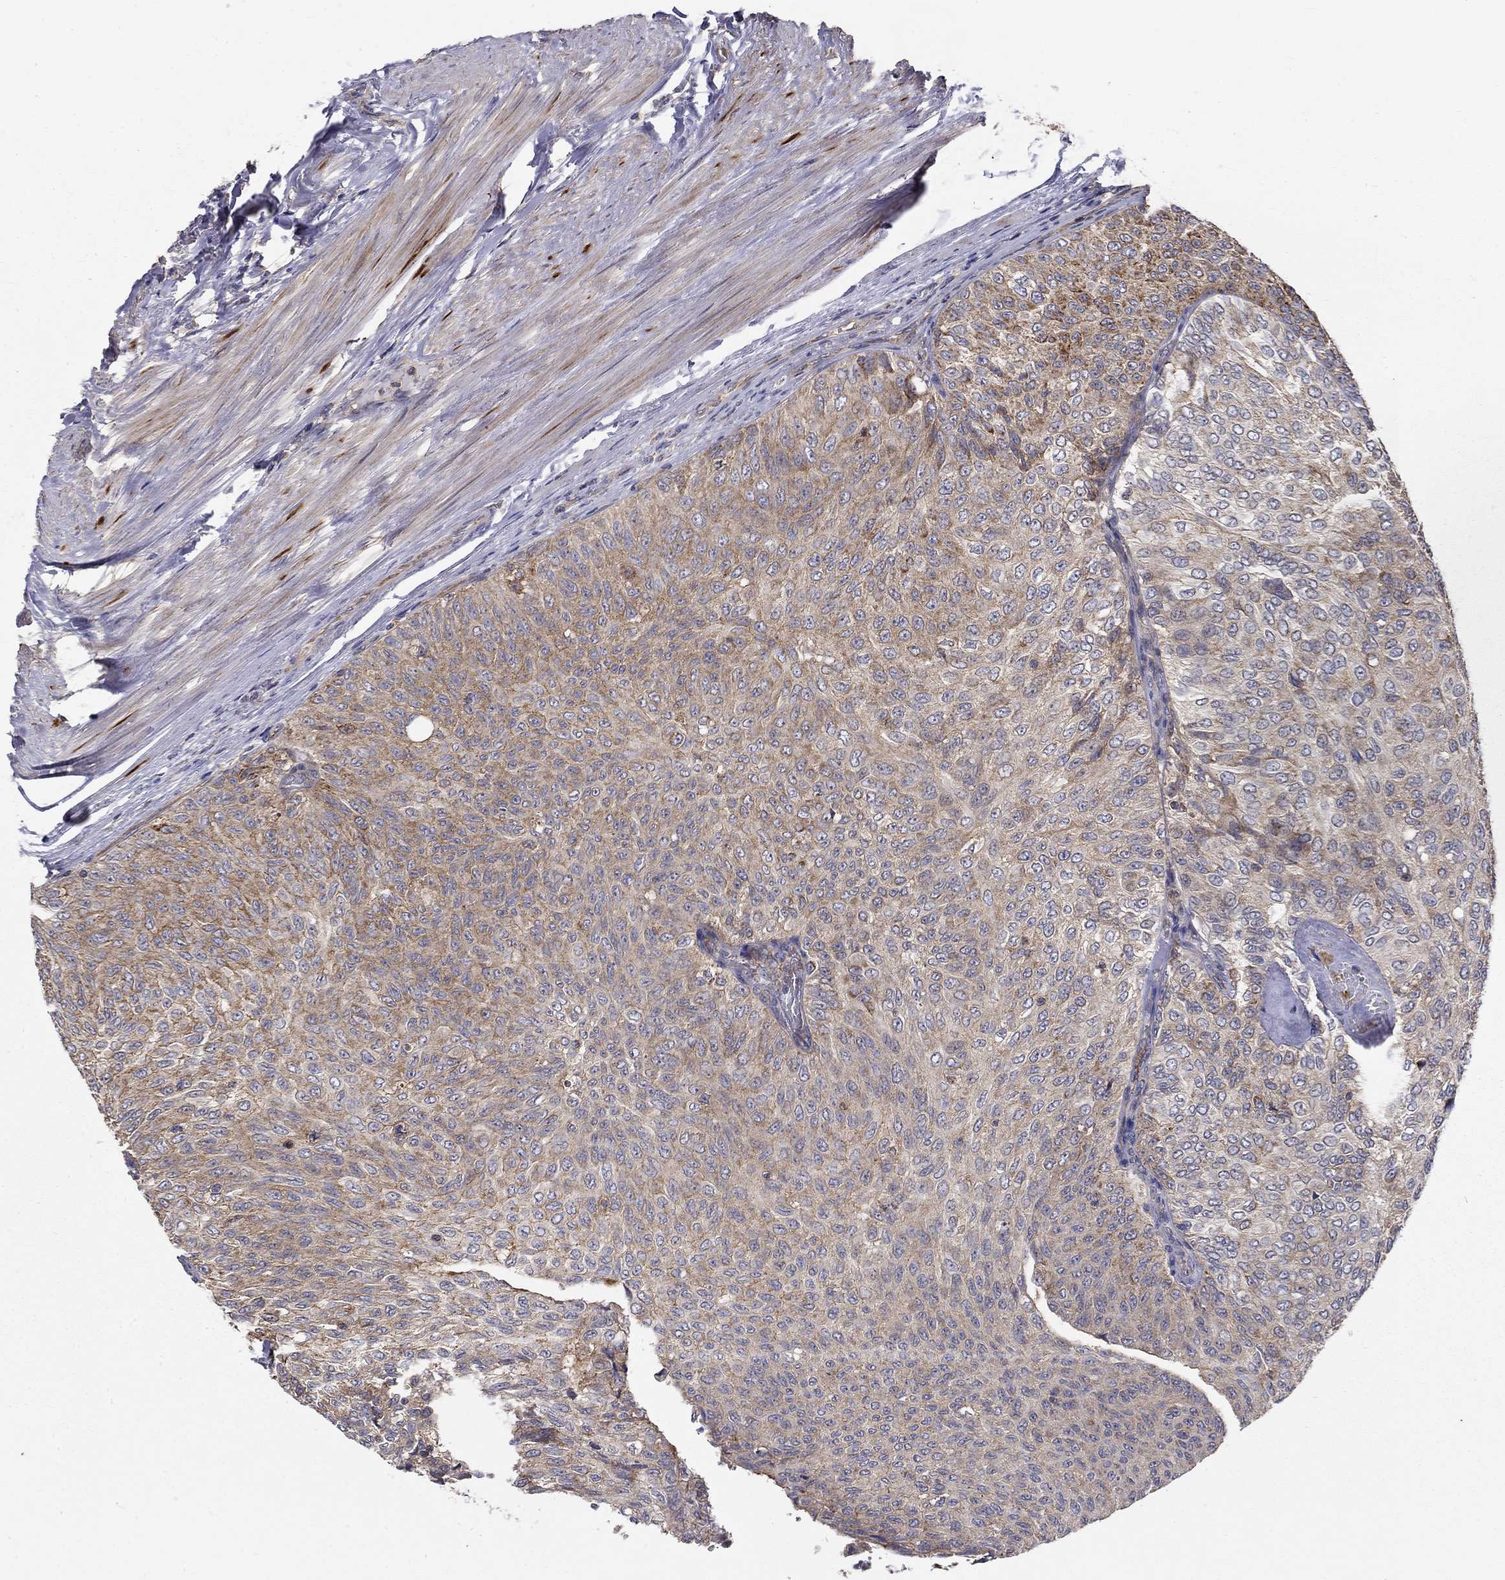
{"staining": {"intensity": "moderate", "quantity": "25%-75%", "location": "cytoplasmic/membranous"}, "tissue": "urothelial cancer", "cell_type": "Tumor cells", "image_type": "cancer", "snomed": [{"axis": "morphology", "description": "Urothelial carcinoma, Low grade"}, {"axis": "topography", "description": "Ureter, NOS"}, {"axis": "topography", "description": "Urinary bladder"}], "caption": "Immunohistochemical staining of human urothelial carcinoma (low-grade) shows medium levels of moderate cytoplasmic/membranous staining in approximately 25%-75% of tumor cells. The staining was performed using DAB (3,3'-diaminobenzidine), with brown indicating positive protein expression. Nuclei are stained blue with hematoxylin.", "gene": "ALDH4A1", "patient": {"sex": "male", "age": 78}}